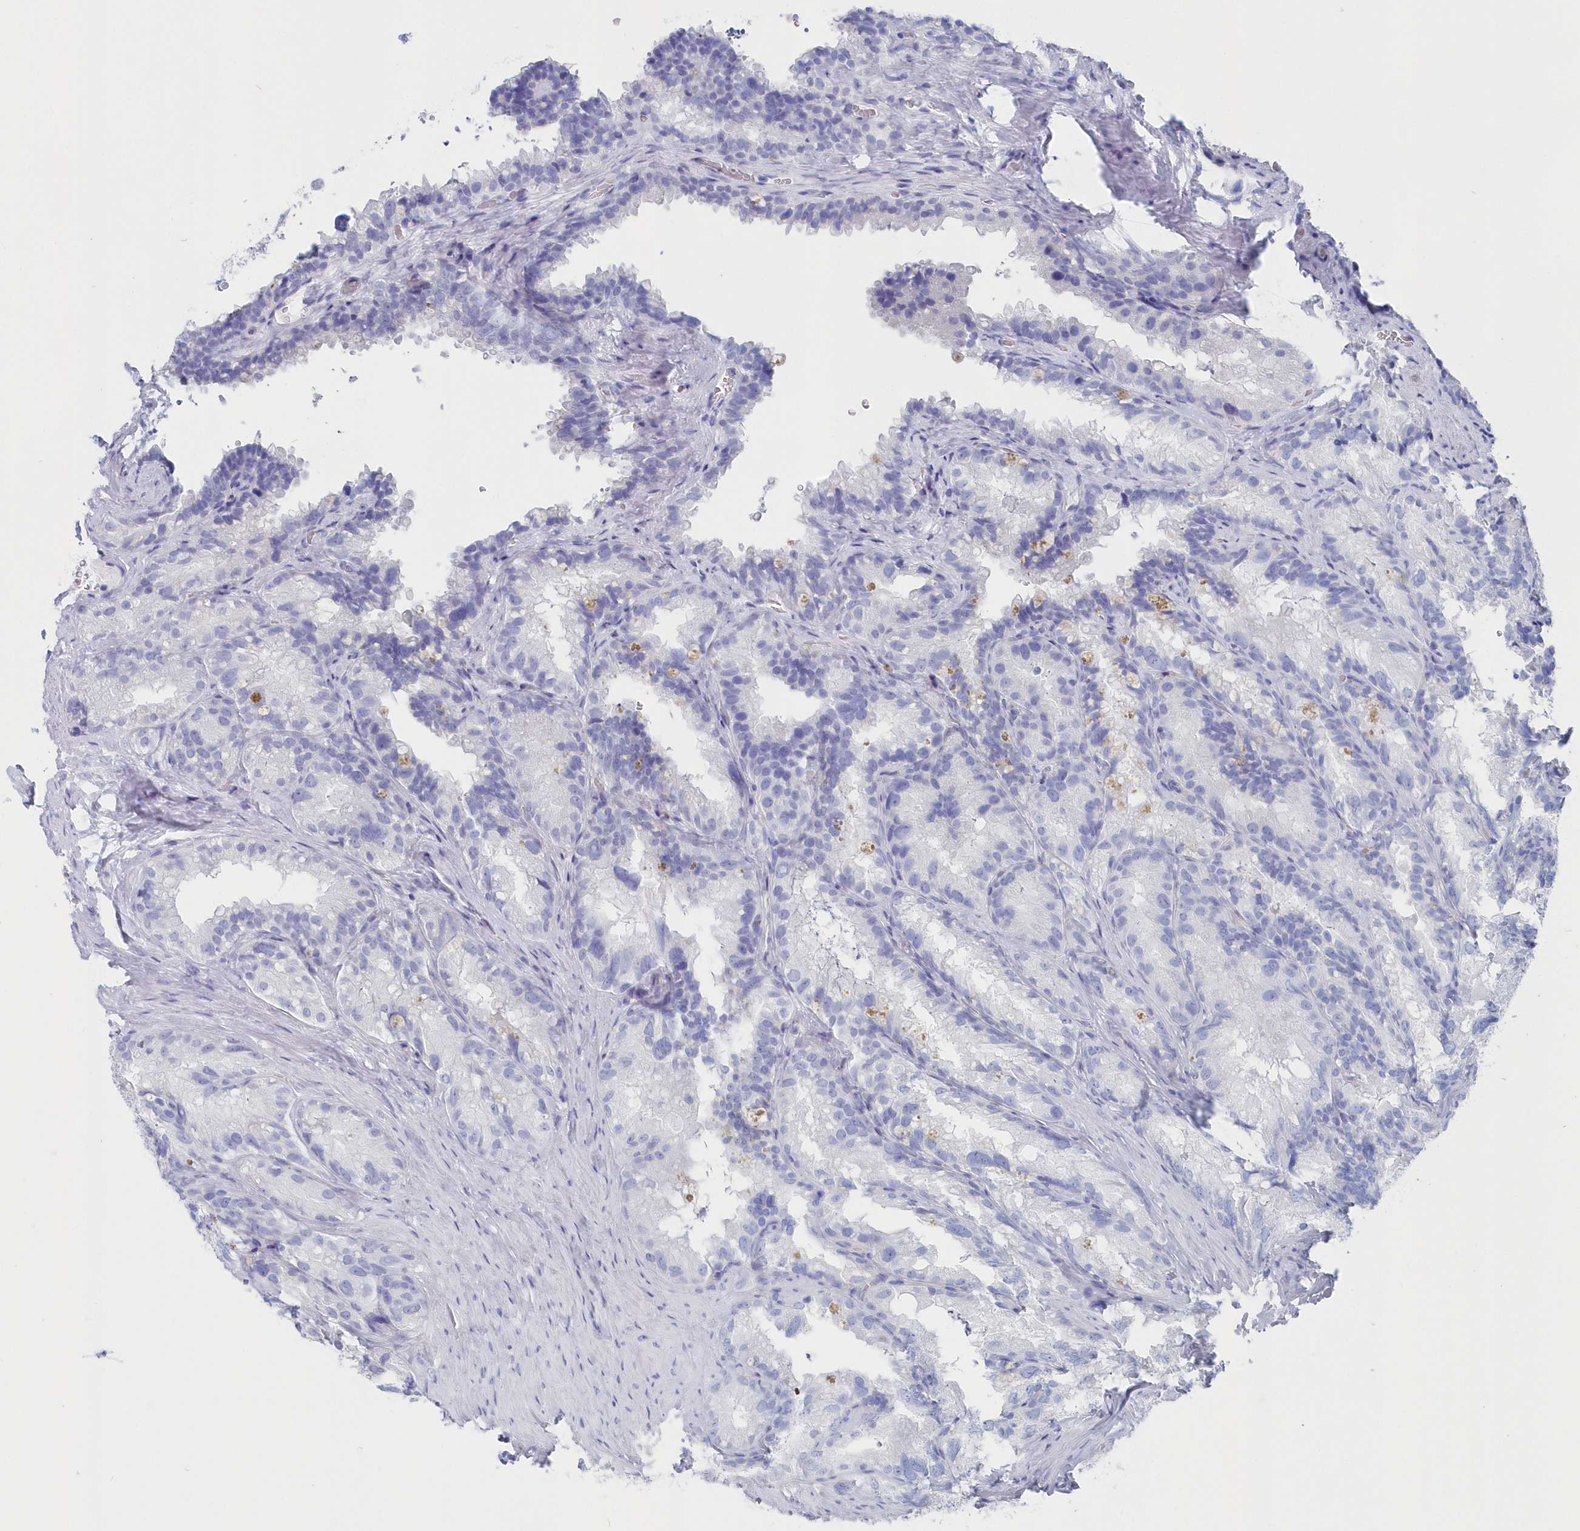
{"staining": {"intensity": "negative", "quantity": "none", "location": "none"}, "tissue": "seminal vesicle", "cell_type": "Glandular cells", "image_type": "normal", "snomed": [{"axis": "morphology", "description": "Normal tissue, NOS"}, {"axis": "topography", "description": "Seminal veicle"}], "caption": "The micrograph displays no staining of glandular cells in unremarkable seminal vesicle. Nuclei are stained in blue.", "gene": "CSNK1G2", "patient": {"sex": "male", "age": 60}}